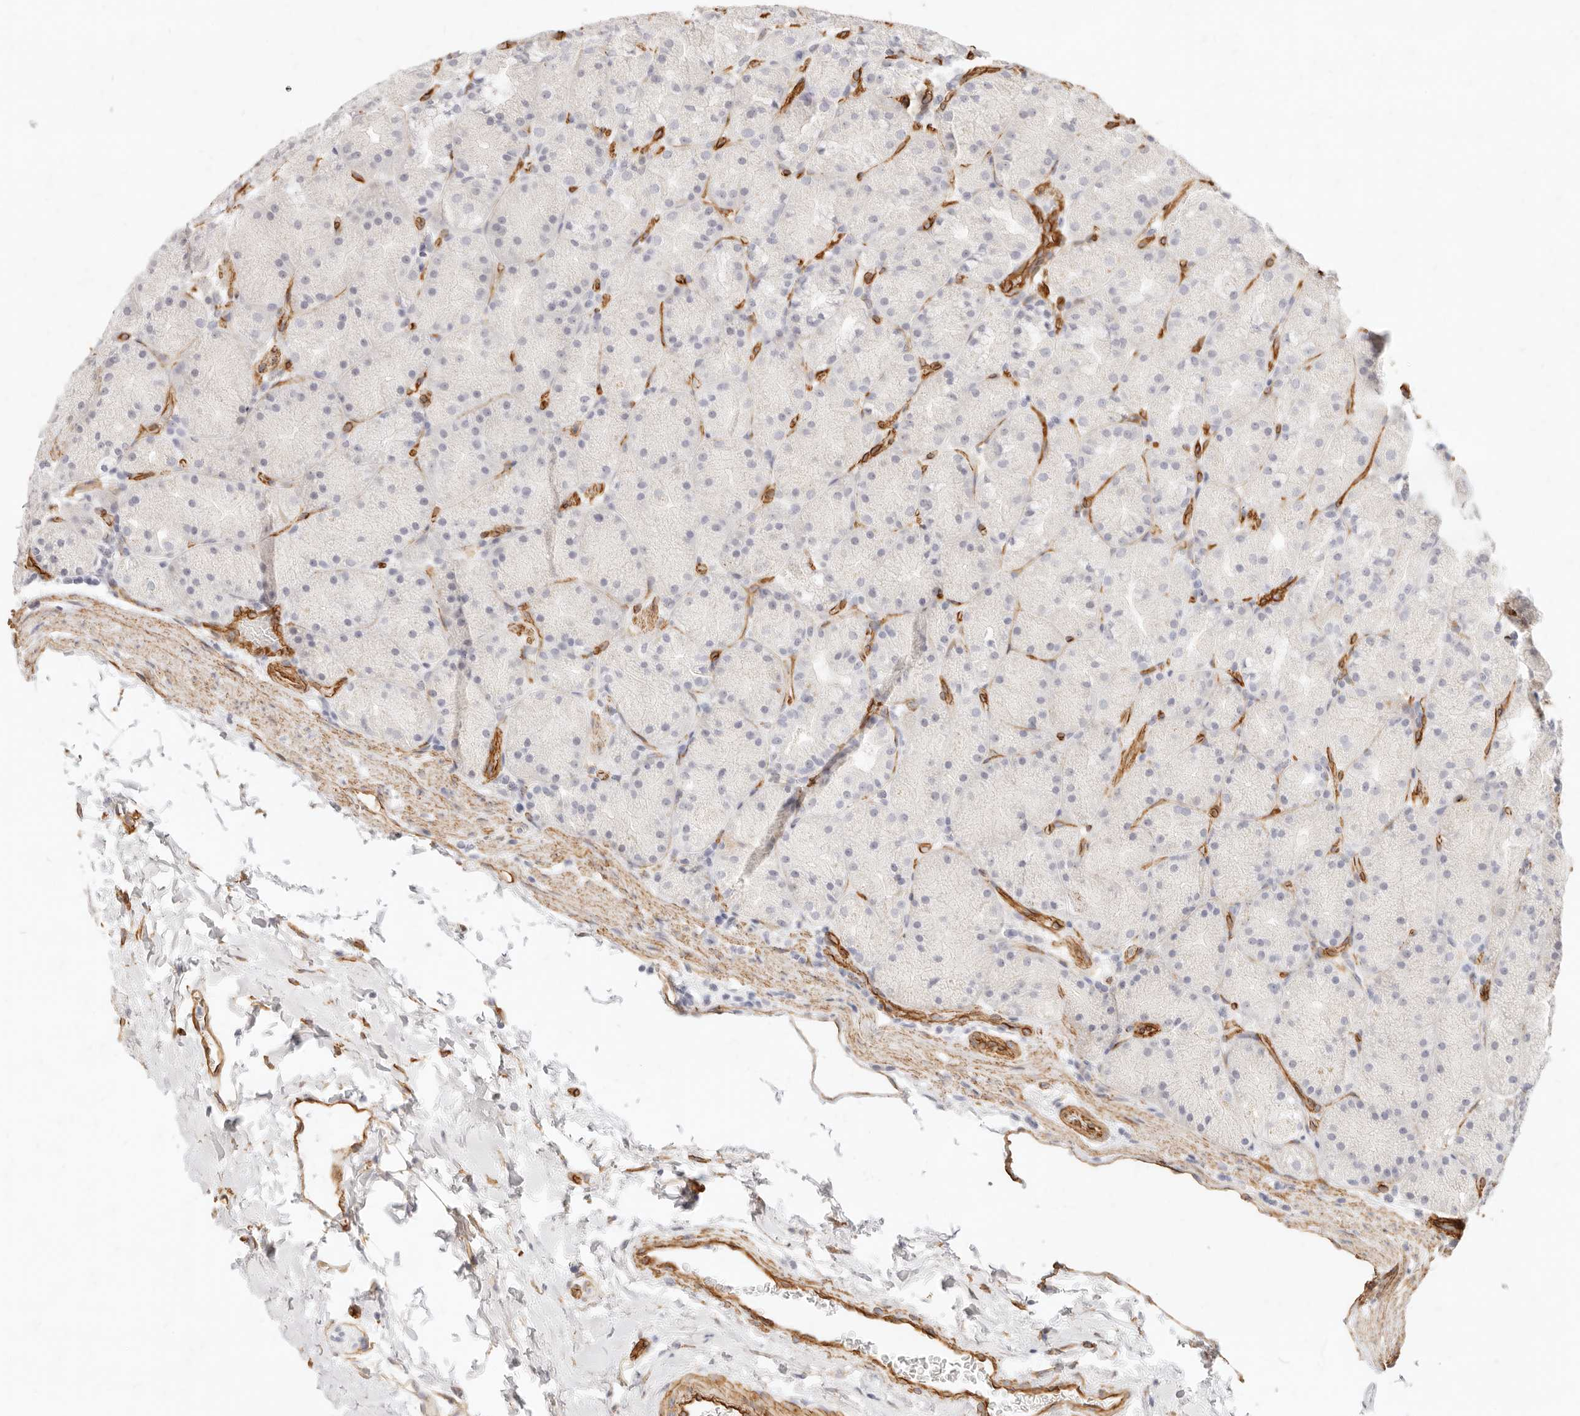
{"staining": {"intensity": "negative", "quantity": "none", "location": "none"}, "tissue": "stomach", "cell_type": "Glandular cells", "image_type": "normal", "snomed": [{"axis": "morphology", "description": "Normal tissue, NOS"}, {"axis": "topography", "description": "Stomach, upper"}, {"axis": "topography", "description": "Stomach"}], "caption": "Immunohistochemistry (IHC) photomicrograph of normal stomach stained for a protein (brown), which exhibits no staining in glandular cells.", "gene": "NUS1", "patient": {"sex": "male", "age": 48}}